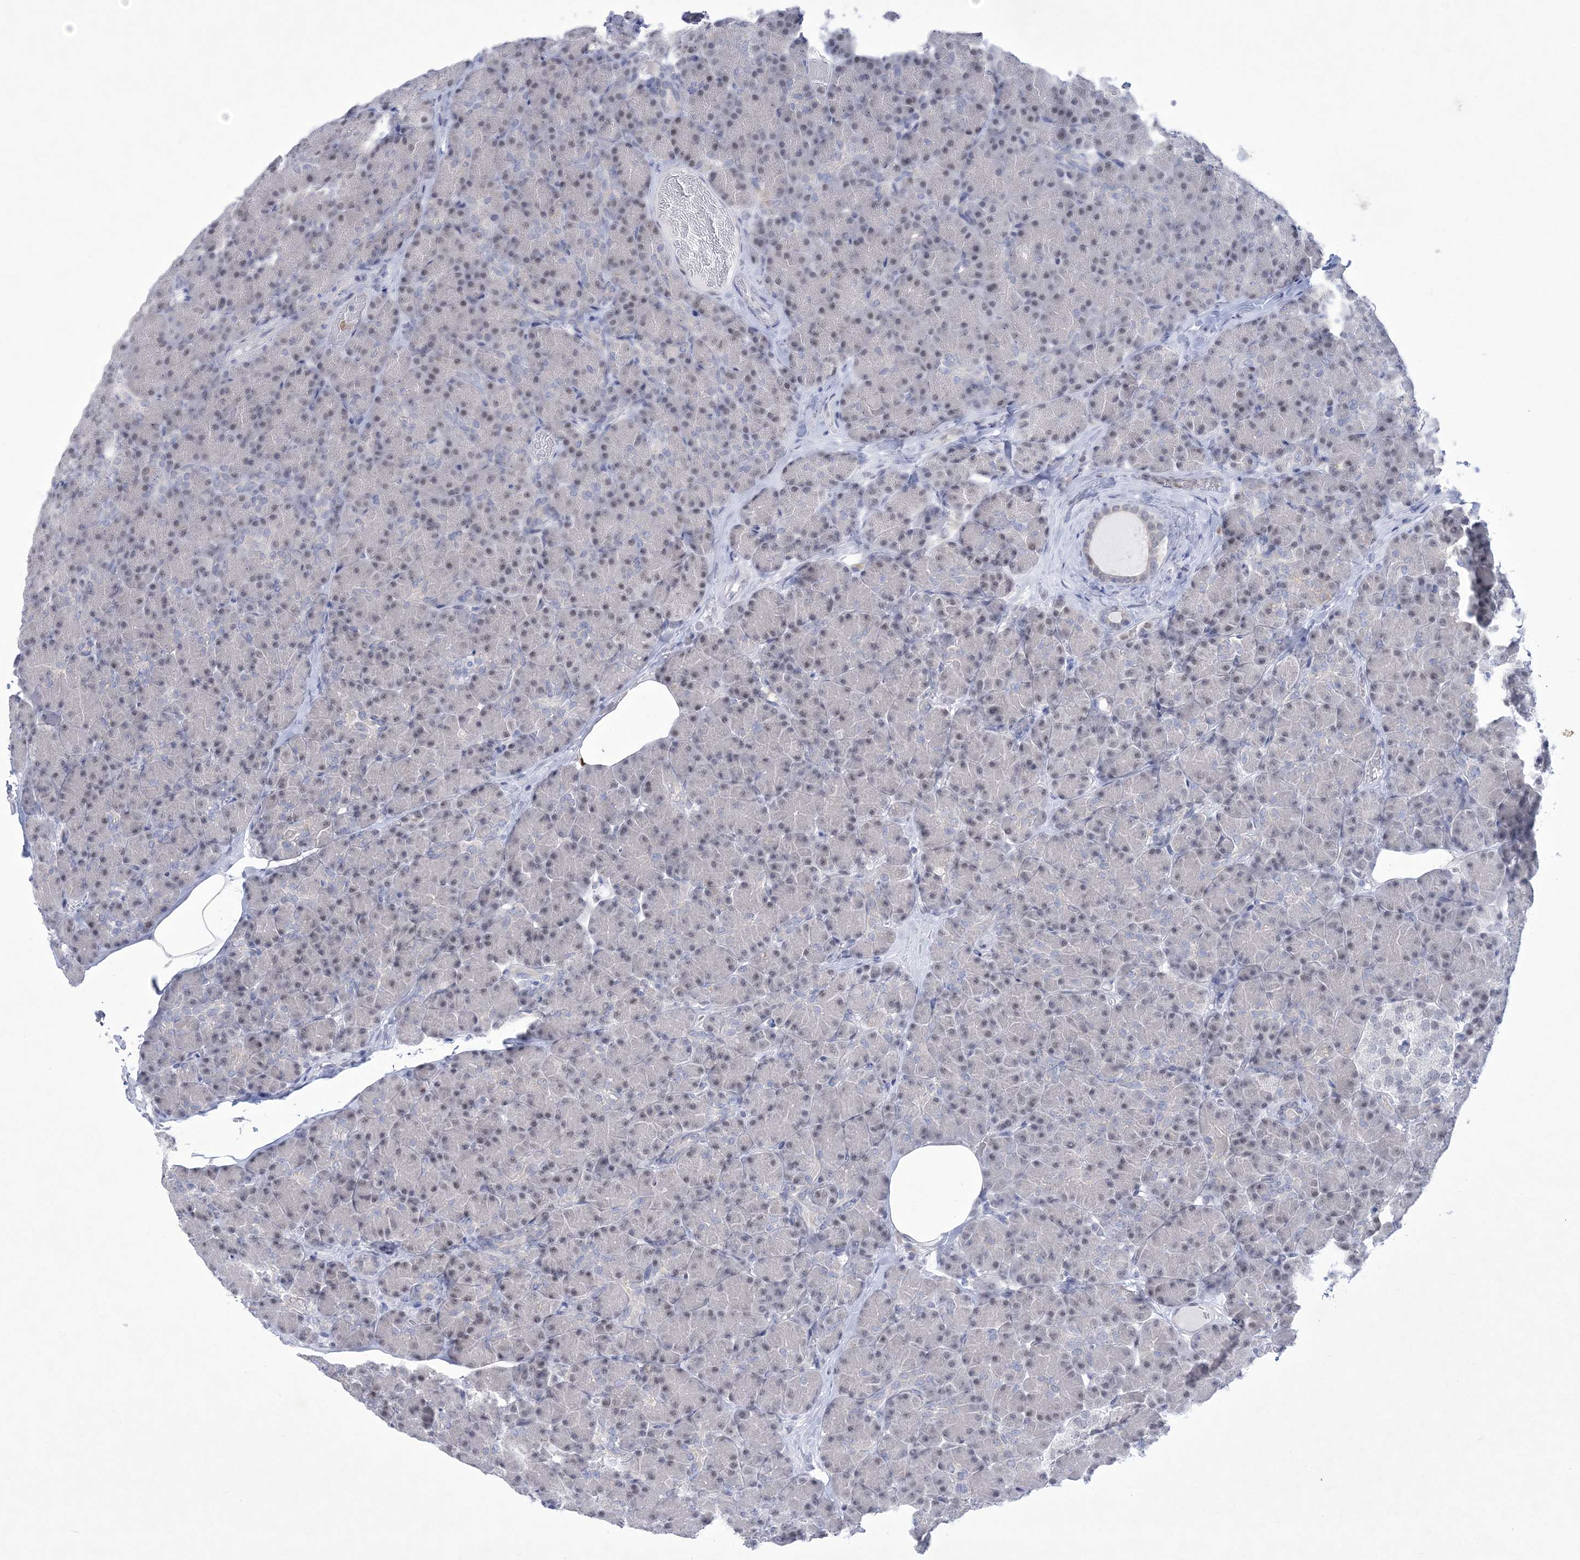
{"staining": {"intensity": "moderate", "quantity": "<25%", "location": "nuclear"}, "tissue": "pancreas", "cell_type": "Exocrine glandular cells", "image_type": "normal", "snomed": [{"axis": "morphology", "description": "Normal tissue, NOS"}, {"axis": "topography", "description": "Pancreas"}], "caption": "High-power microscopy captured an IHC photomicrograph of benign pancreas, revealing moderate nuclear positivity in about <25% of exocrine glandular cells. Using DAB (brown) and hematoxylin (blue) stains, captured at high magnification using brightfield microscopy.", "gene": "WDR27", "patient": {"sex": "female", "age": 43}}